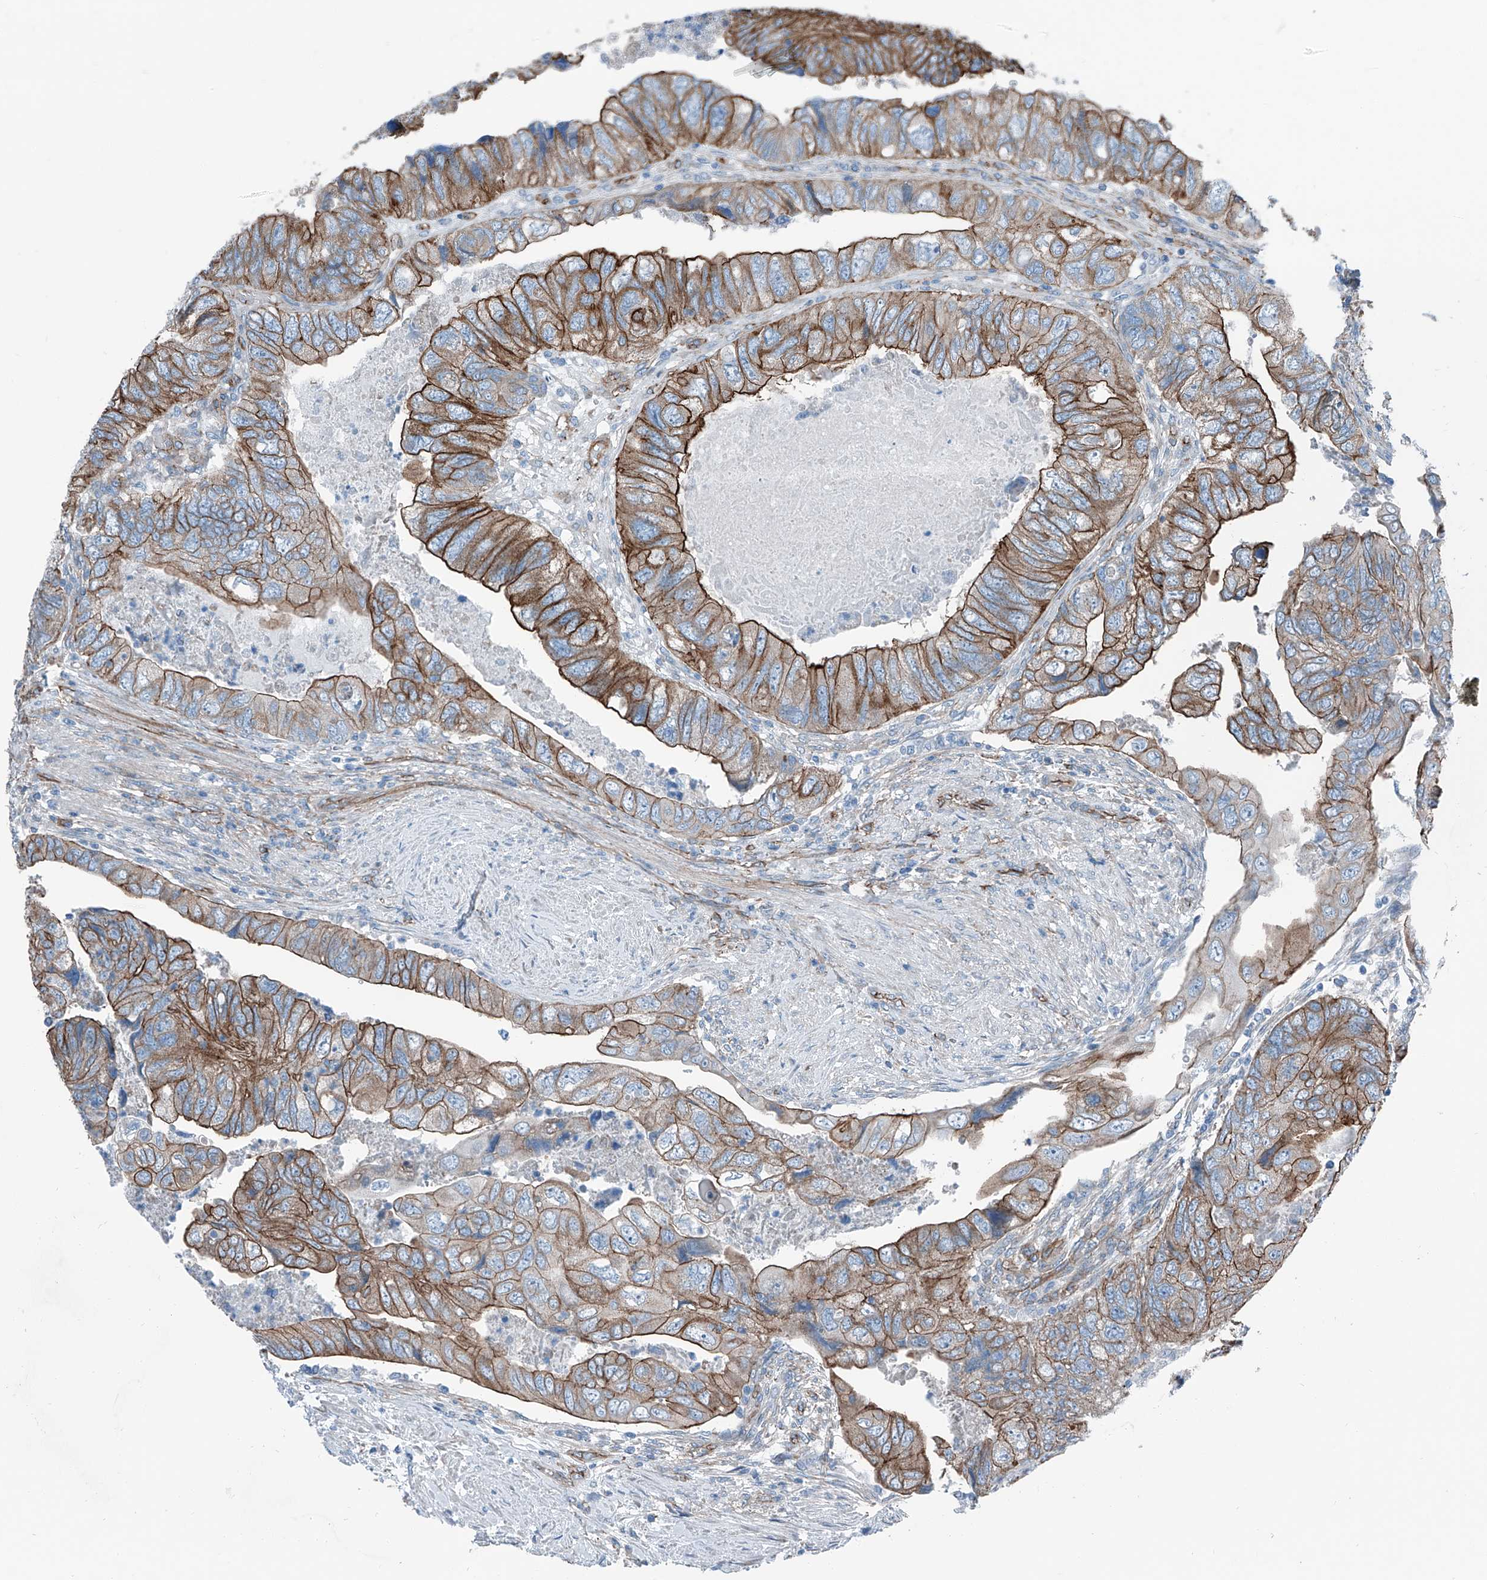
{"staining": {"intensity": "moderate", "quantity": ">75%", "location": "cytoplasmic/membranous"}, "tissue": "colorectal cancer", "cell_type": "Tumor cells", "image_type": "cancer", "snomed": [{"axis": "morphology", "description": "Adenocarcinoma, NOS"}, {"axis": "topography", "description": "Rectum"}], "caption": "Adenocarcinoma (colorectal) stained for a protein reveals moderate cytoplasmic/membranous positivity in tumor cells. Nuclei are stained in blue.", "gene": "THEMIS2", "patient": {"sex": "male", "age": 63}}